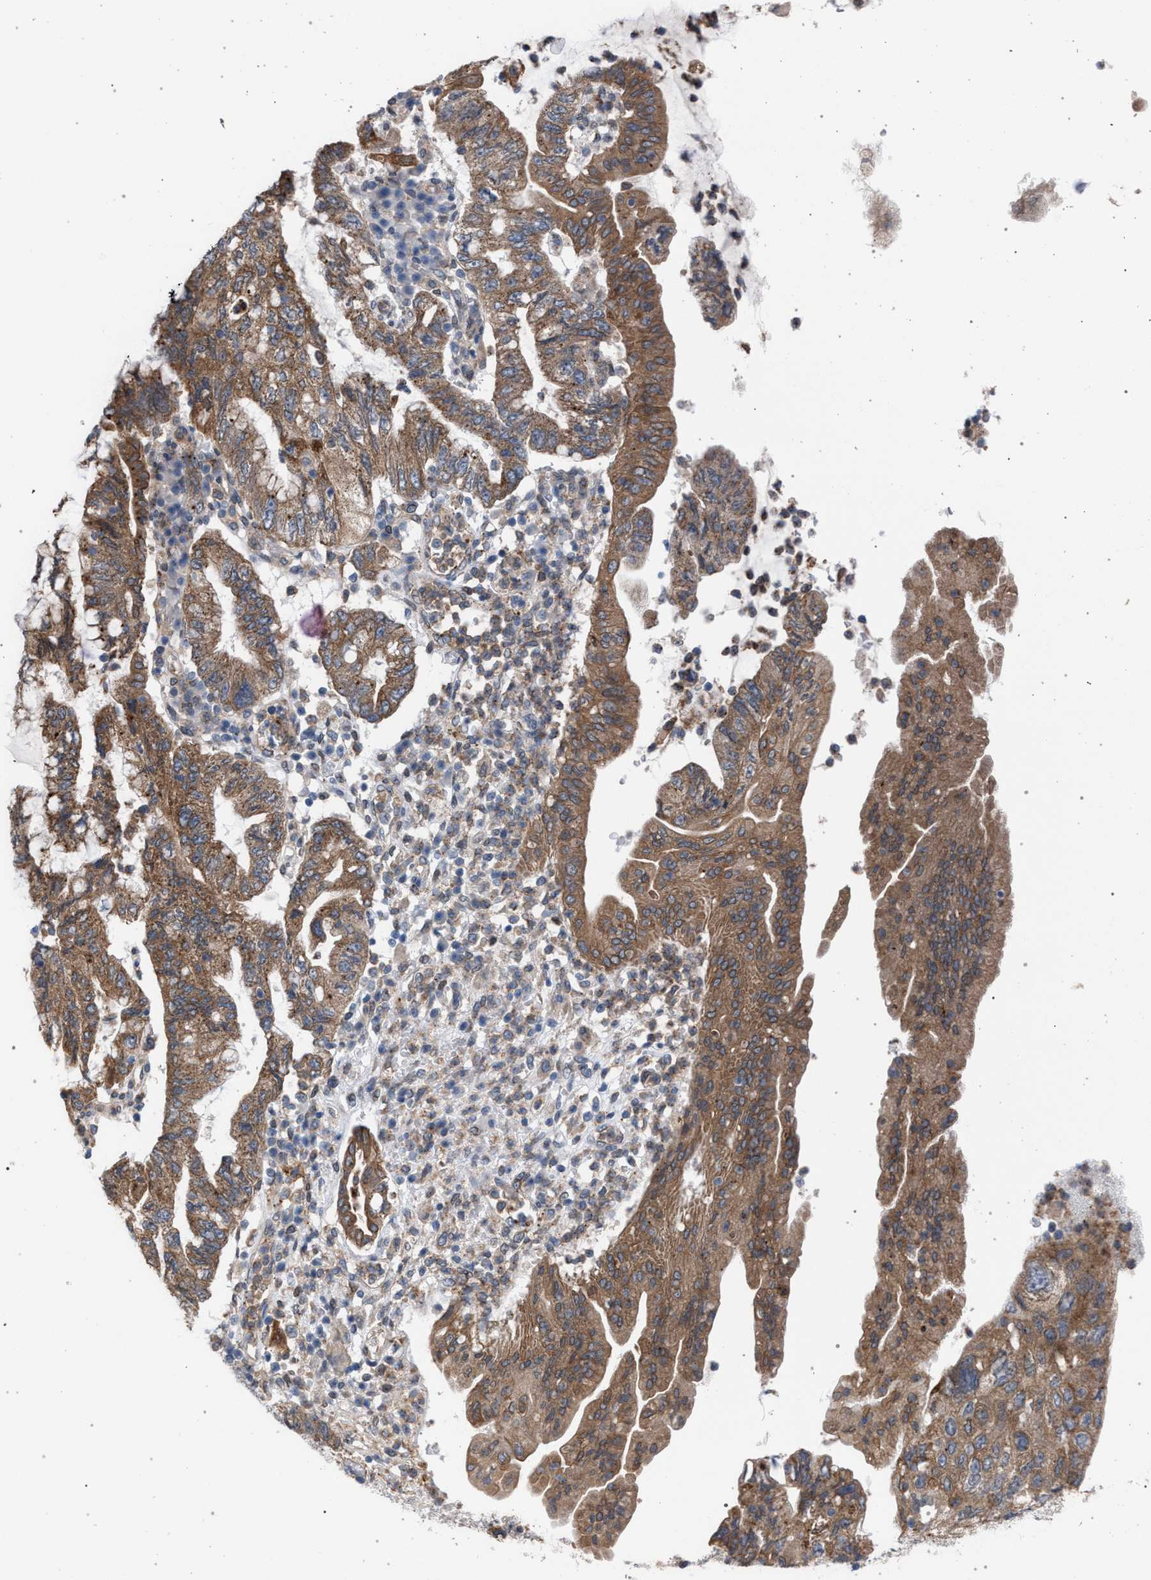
{"staining": {"intensity": "moderate", "quantity": ">75%", "location": "cytoplasmic/membranous"}, "tissue": "pancreatic cancer", "cell_type": "Tumor cells", "image_type": "cancer", "snomed": [{"axis": "morphology", "description": "Adenocarcinoma, NOS"}, {"axis": "topography", "description": "Pancreas"}], "caption": "Protein expression analysis of human pancreatic cancer reveals moderate cytoplasmic/membranous positivity in about >75% of tumor cells.", "gene": "ARPC5L", "patient": {"sex": "female", "age": 73}}